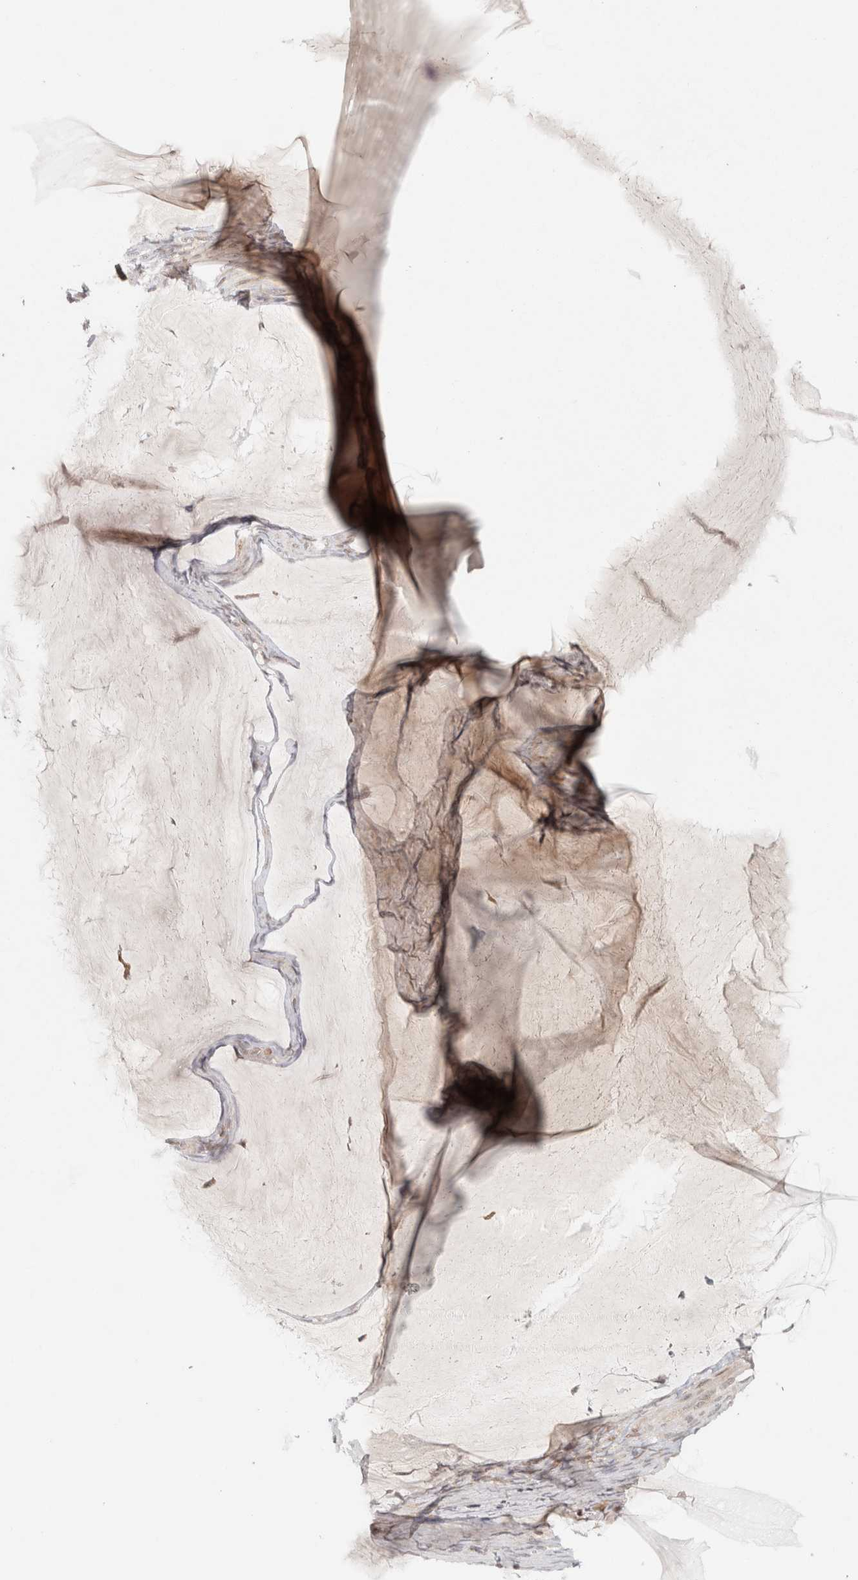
{"staining": {"intensity": "weak", "quantity": ">75%", "location": "cytoplasmic/membranous"}, "tissue": "ovarian cancer", "cell_type": "Tumor cells", "image_type": "cancer", "snomed": [{"axis": "morphology", "description": "Cystadenocarcinoma, mucinous, NOS"}, {"axis": "topography", "description": "Ovary"}], "caption": "Tumor cells display low levels of weak cytoplasmic/membranous positivity in approximately >75% of cells in ovarian cancer. Using DAB (3,3'-diaminobenzidine) (brown) and hematoxylin (blue) stains, captured at high magnification using brightfield microscopy.", "gene": "KDM8", "patient": {"sex": "female", "age": 61}}